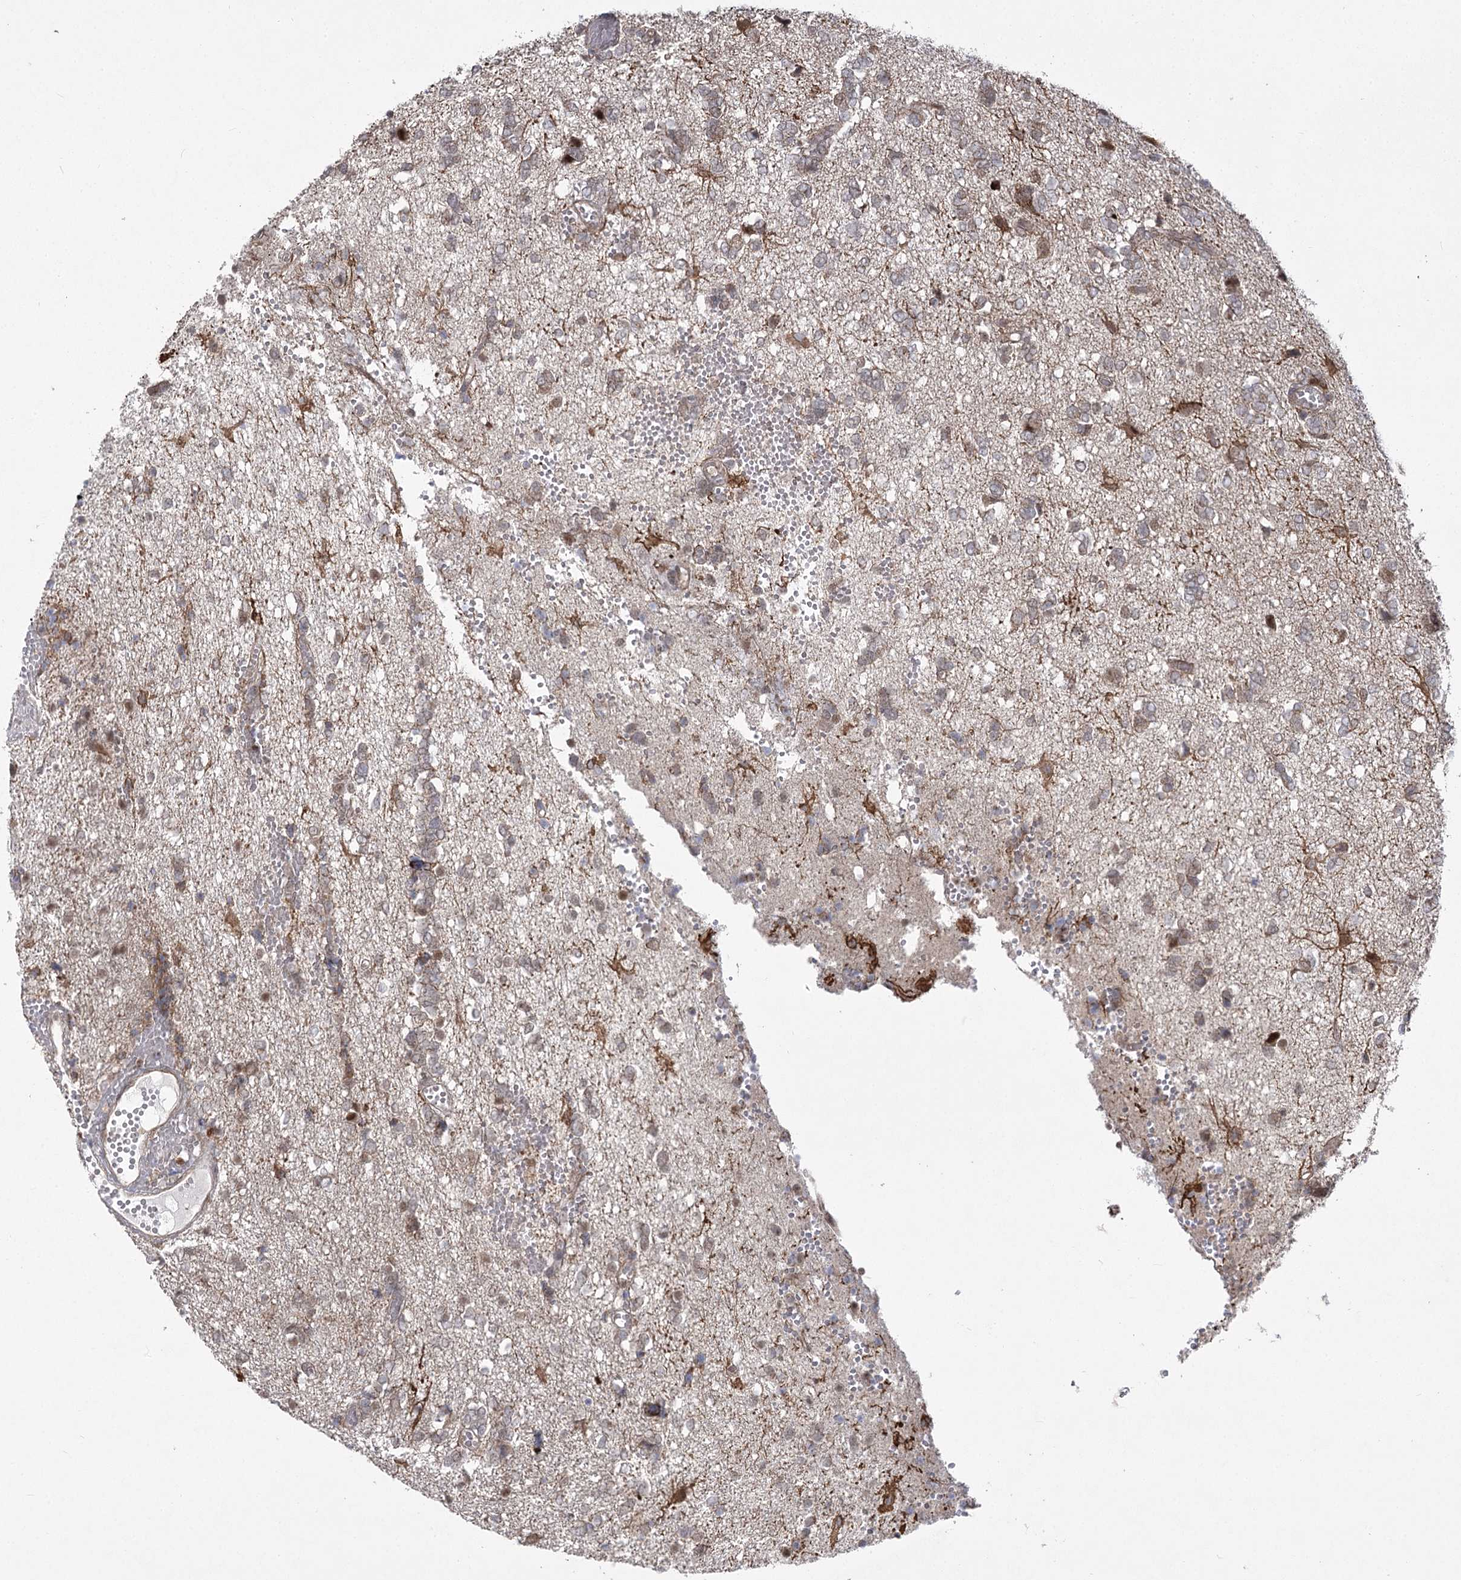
{"staining": {"intensity": "weak", "quantity": "25%-75%", "location": "cytoplasmic/membranous,nuclear"}, "tissue": "glioma", "cell_type": "Tumor cells", "image_type": "cancer", "snomed": [{"axis": "morphology", "description": "Glioma, malignant, High grade"}, {"axis": "topography", "description": "Brain"}], "caption": "This photomicrograph demonstrates glioma stained with immunohistochemistry to label a protein in brown. The cytoplasmic/membranous and nuclear of tumor cells show weak positivity for the protein. Nuclei are counter-stained blue.", "gene": "SLC4A1AP", "patient": {"sex": "female", "age": 59}}